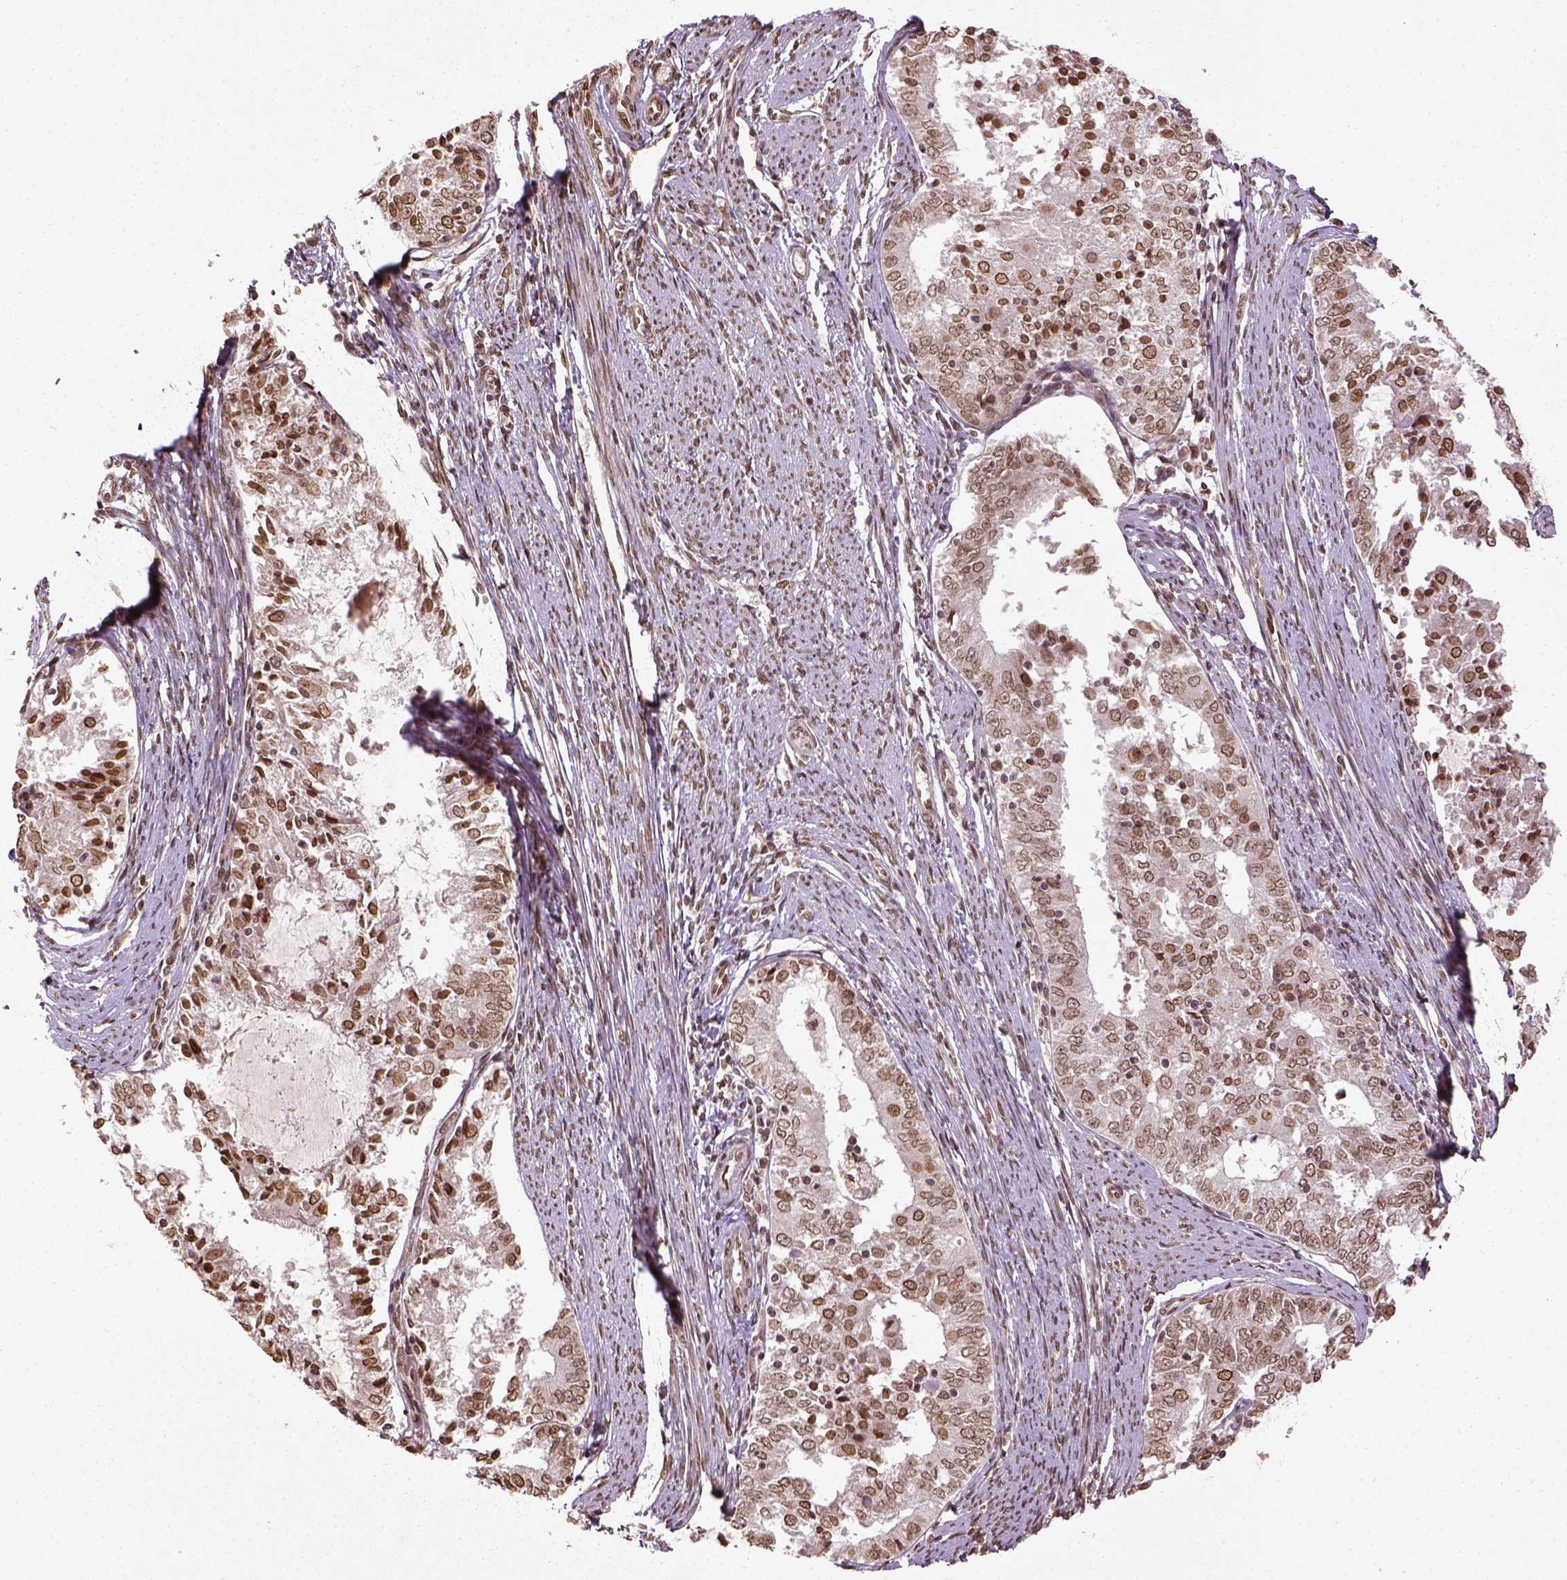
{"staining": {"intensity": "moderate", "quantity": ">75%", "location": "nuclear"}, "tissue": "endometrial cancer", "cell_type": "Tumor cells", "image_type": "cancer", "snomed": [{"axis": "morphology", "description": "Adenocarcinoma, NOS"}, {"axis": "topography", "description": "Endometrium"}], "caption": "Immunohistochemical staining of human endometrial adenocarcinoma exhibits moderate nuclear protein staining in about >75% of tumor cells.", "gene": "BANF1", "patient": {"sex": "female", "age": 57}}